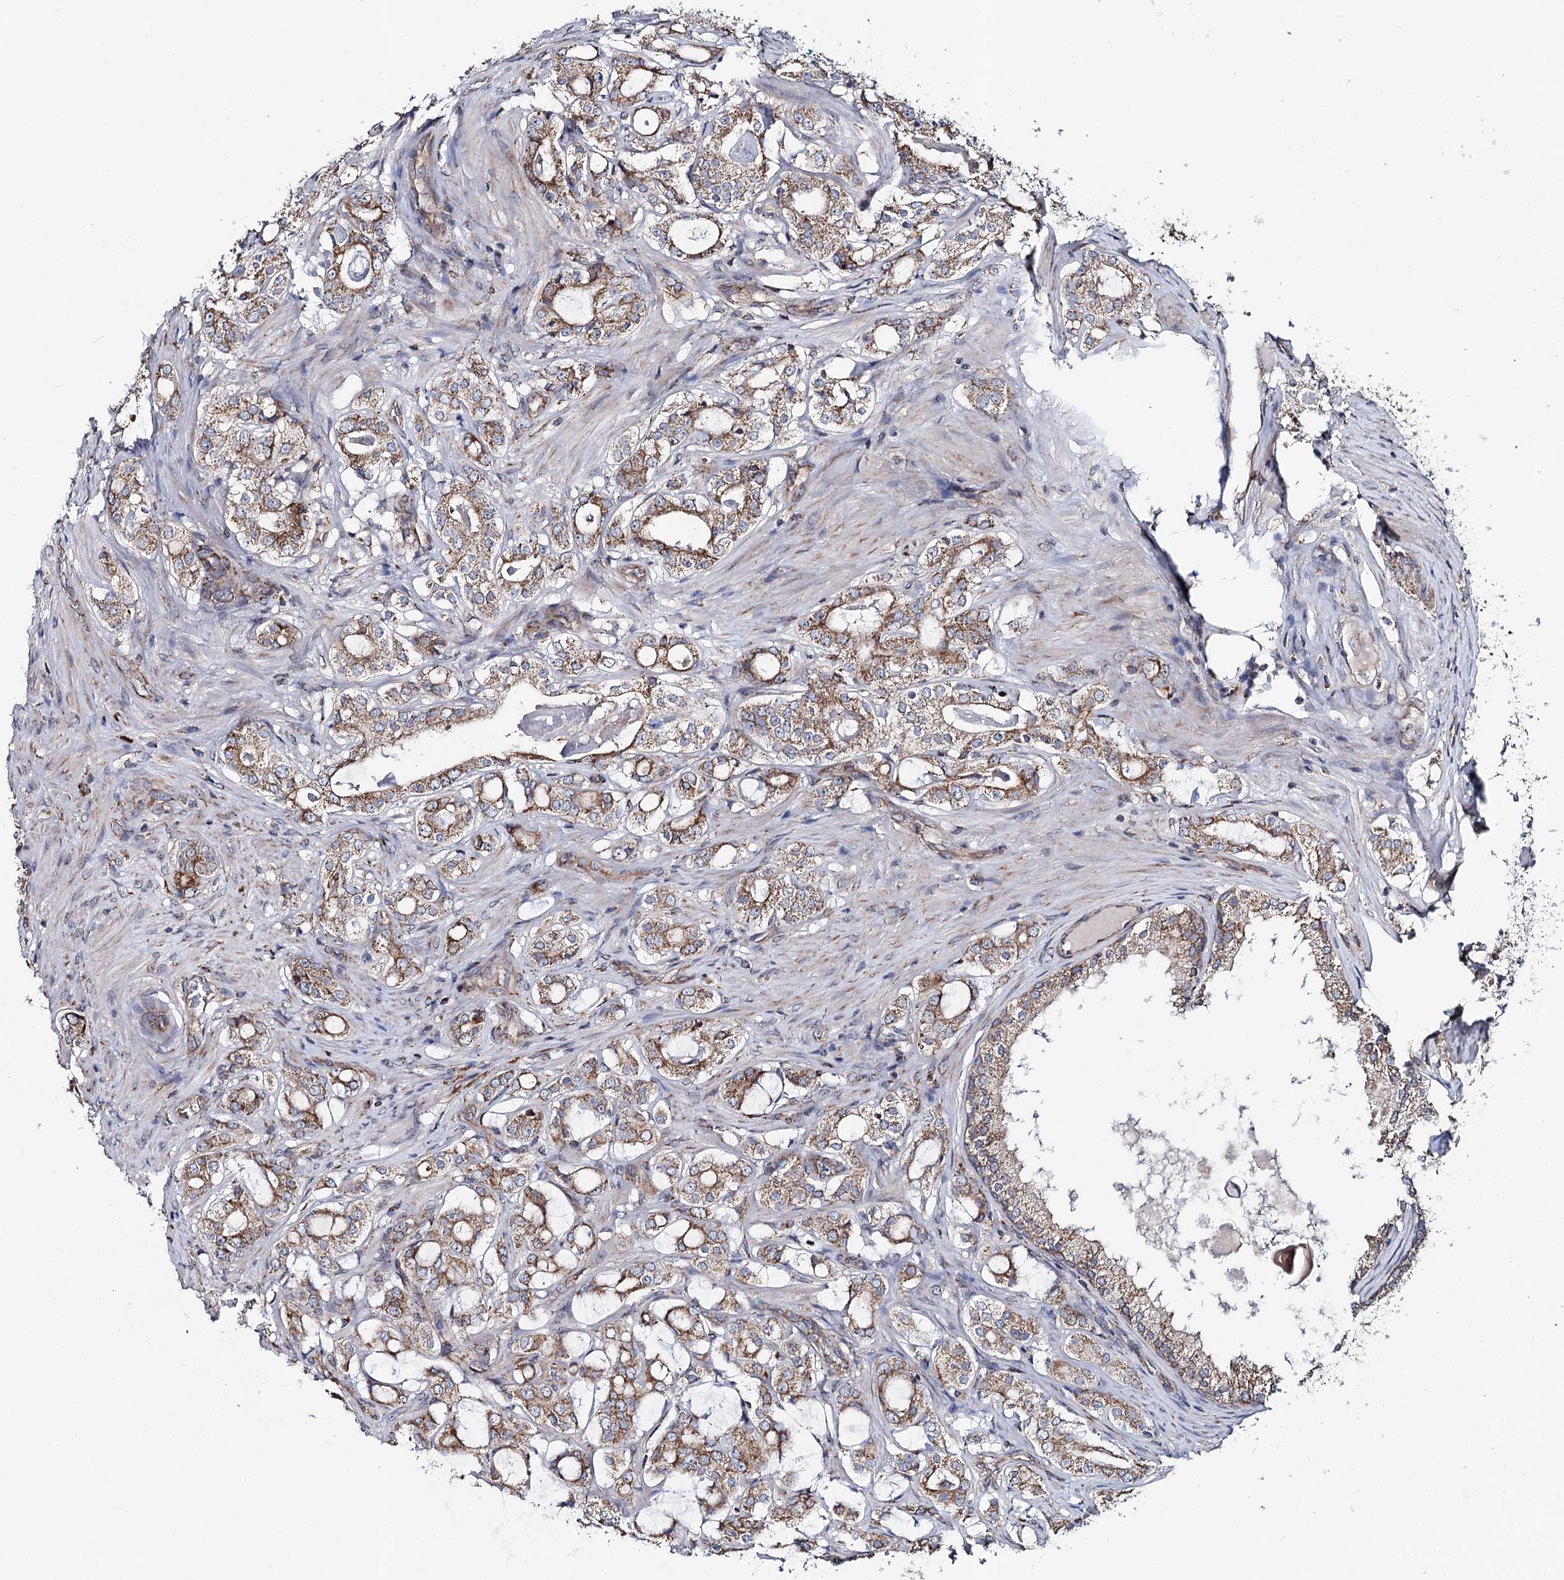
{"staining": {"intensity": "moderate", "quantity": ">75%", "location": "cytoplasmic/membranous"}, "tissue": "prostate cancer", "cell_type": "Tumor cells", "image_type": "cancer", "snomed": [{"axis": "morphology", "description": "Adenocarcinoma, High grade"}, {"axis": "topography", "description": "Prostate"}], "caption": "Tumor cells reveal moderate cytoplasmic/membranous staining in about >75% of cells in adenocarcinoma (high-grade) (prostate).", "gene": "MSANTD2", "patient": {"sex": "male", "age": 63}}